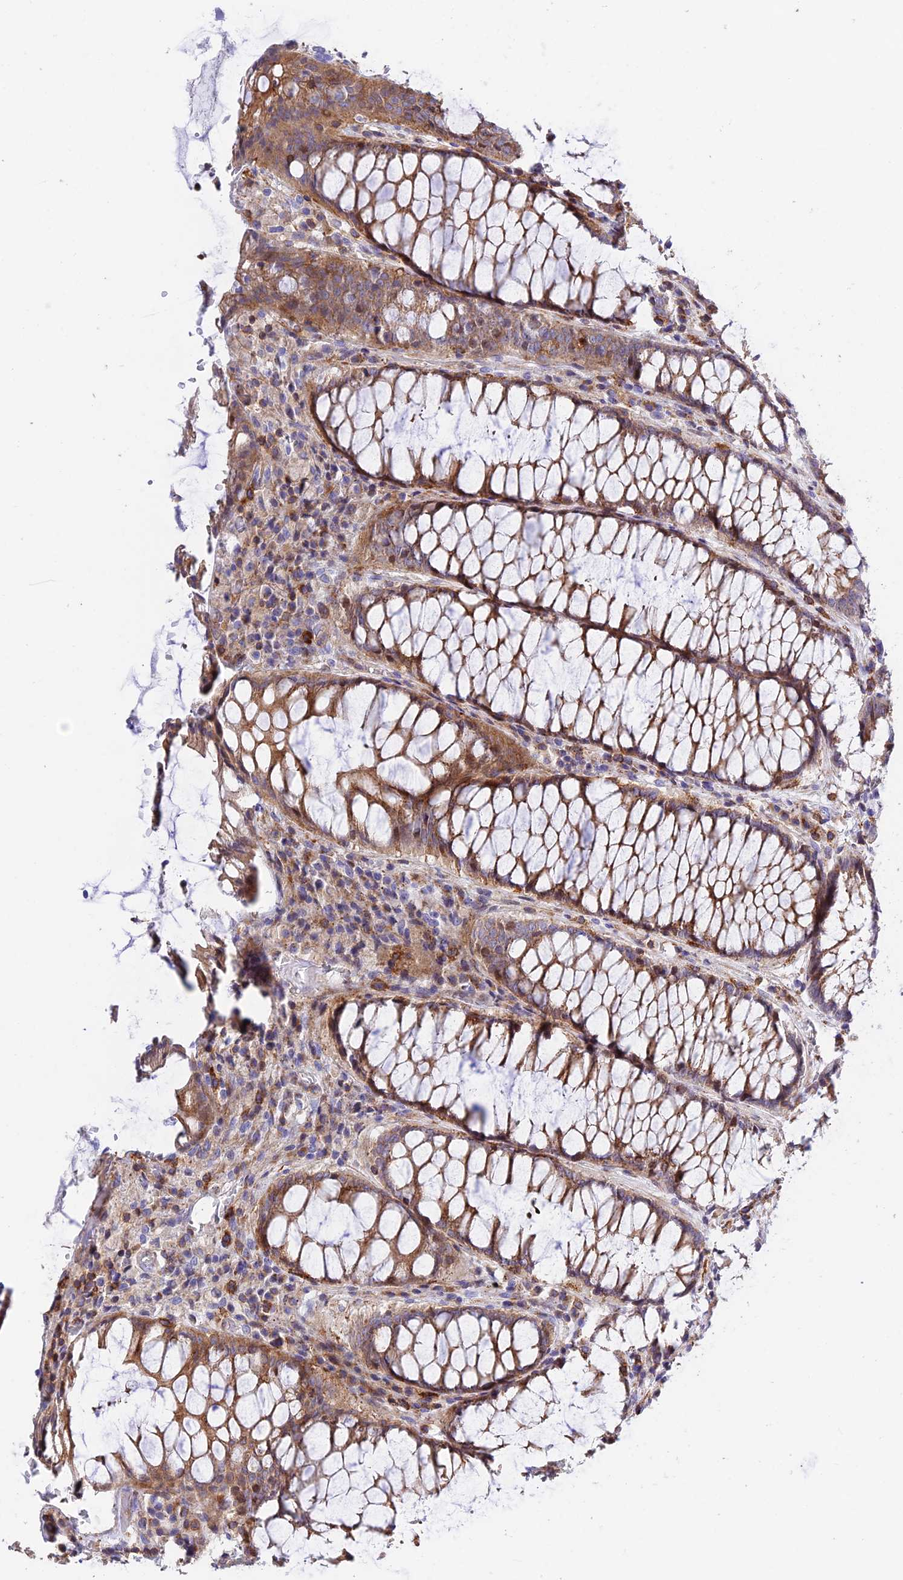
{"staining": {"intensity": "moderate", "quantity": ">75%", "location": "cytoplasmic/membranous"}, "tissue": "rectum", "cell_type": "Glandular cells", "image_type": "normal", "snomed": [{"axis": "morphology", "description": "Normal tissue, NOS"}, {"axis": "topography", "description": "Rectum"}], "caption": "The histopathology image reveals staining of unremarkable rectum, revealing moderate cytoplasmic/membranous protein staining (brown color) within glandular cells. The staining was performed using DAB (3,3'-diaminobenzidine), with brown indicating positive protein expression. Nuclei are stained blue with hematoxylin.", "gene": "PRIM1", "patient": {"sex": "male", "age": 64}}